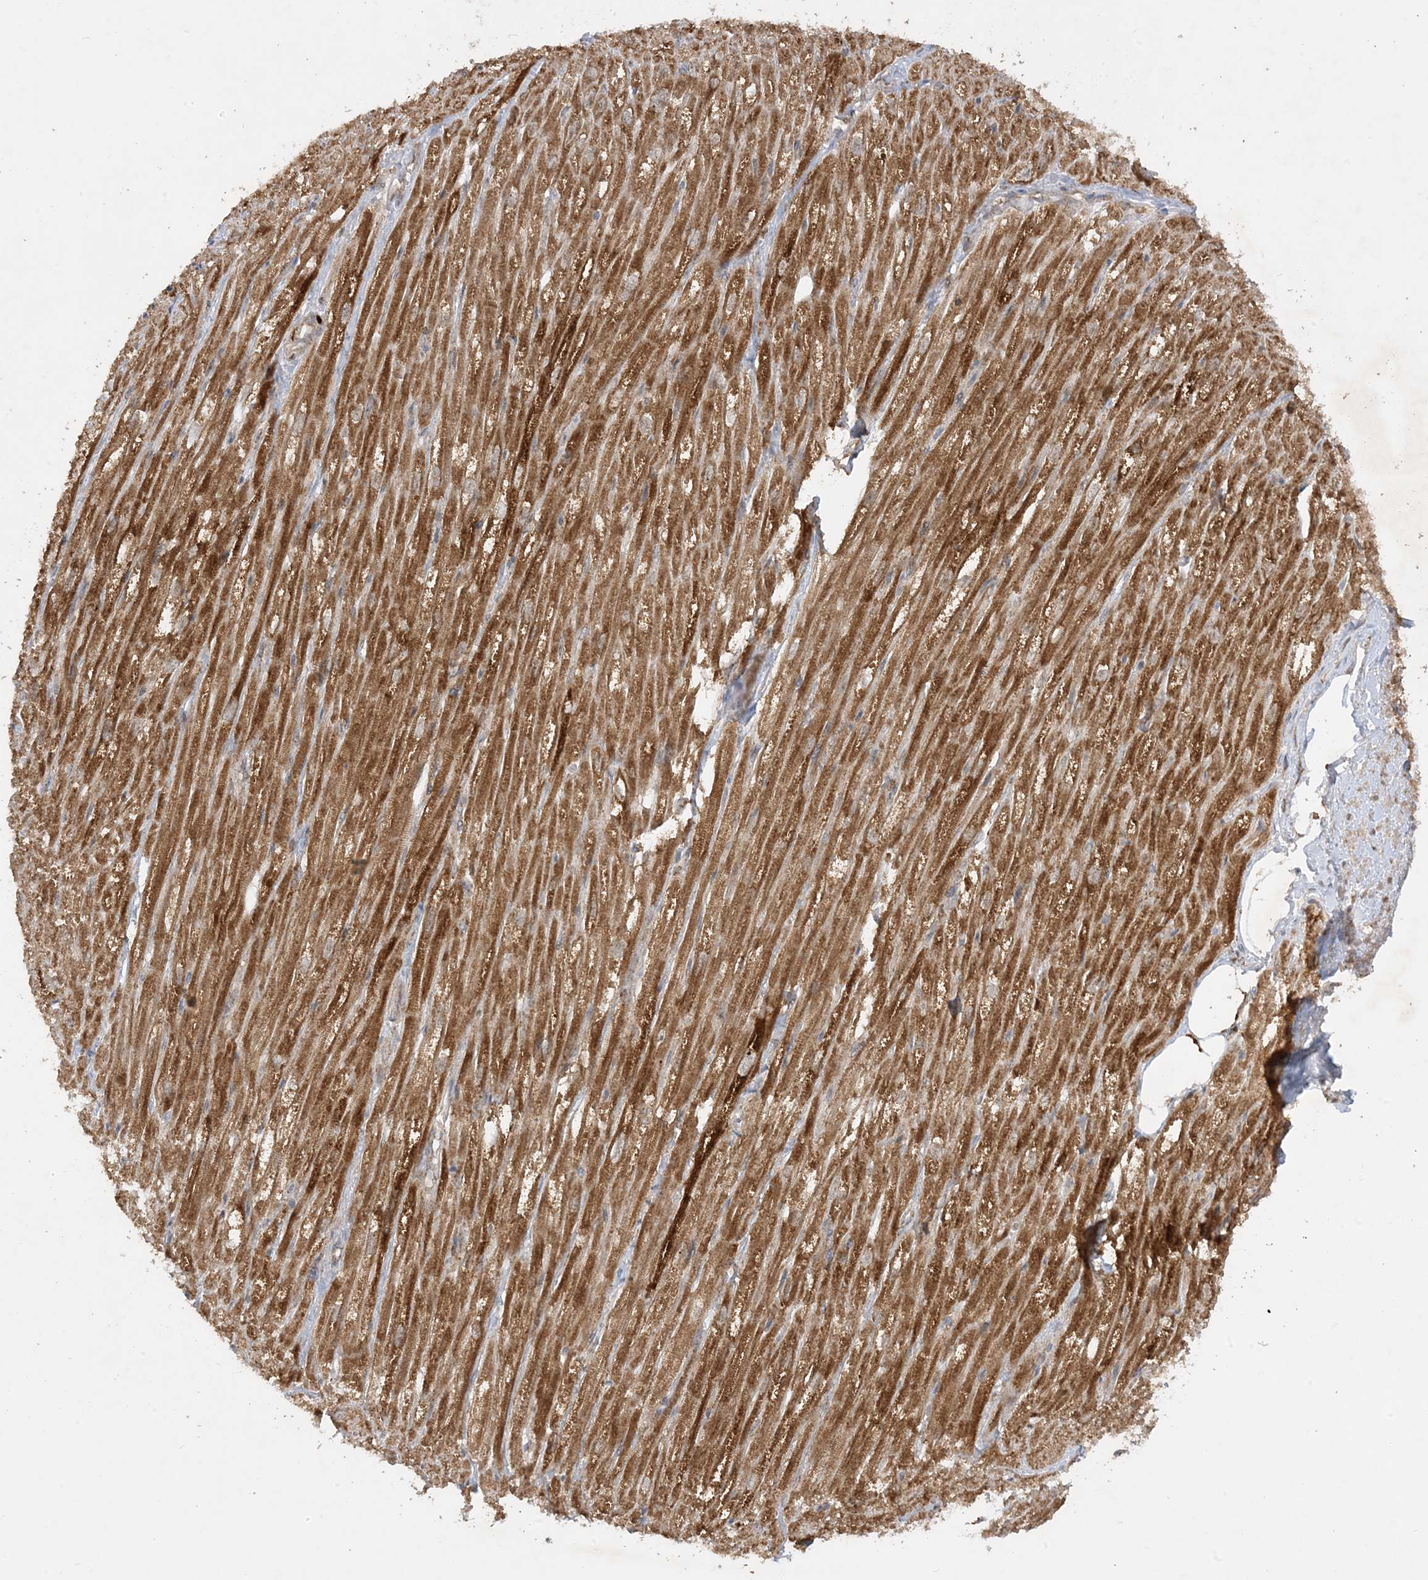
{"staining": {"intensity": "moderate", "quantity": ">75%", "location": "cytoplasmic/membranous"}, "tissue": "heart muscle", "cell_type": "Cardiomyocytes", "image_type": "normal", "snomed": [{"axis": "morphology", "description": "Normal tissue, NOS"}, {"axis": "topography", "description": "Heart"}], "caption": "Moderate cytoplasmic/membranous staining is present in about >75% of cardiomyocytes in normal heart muscle.", "gene": "NDUFAF3", "patient": {"sex": "male", "age": 50}}